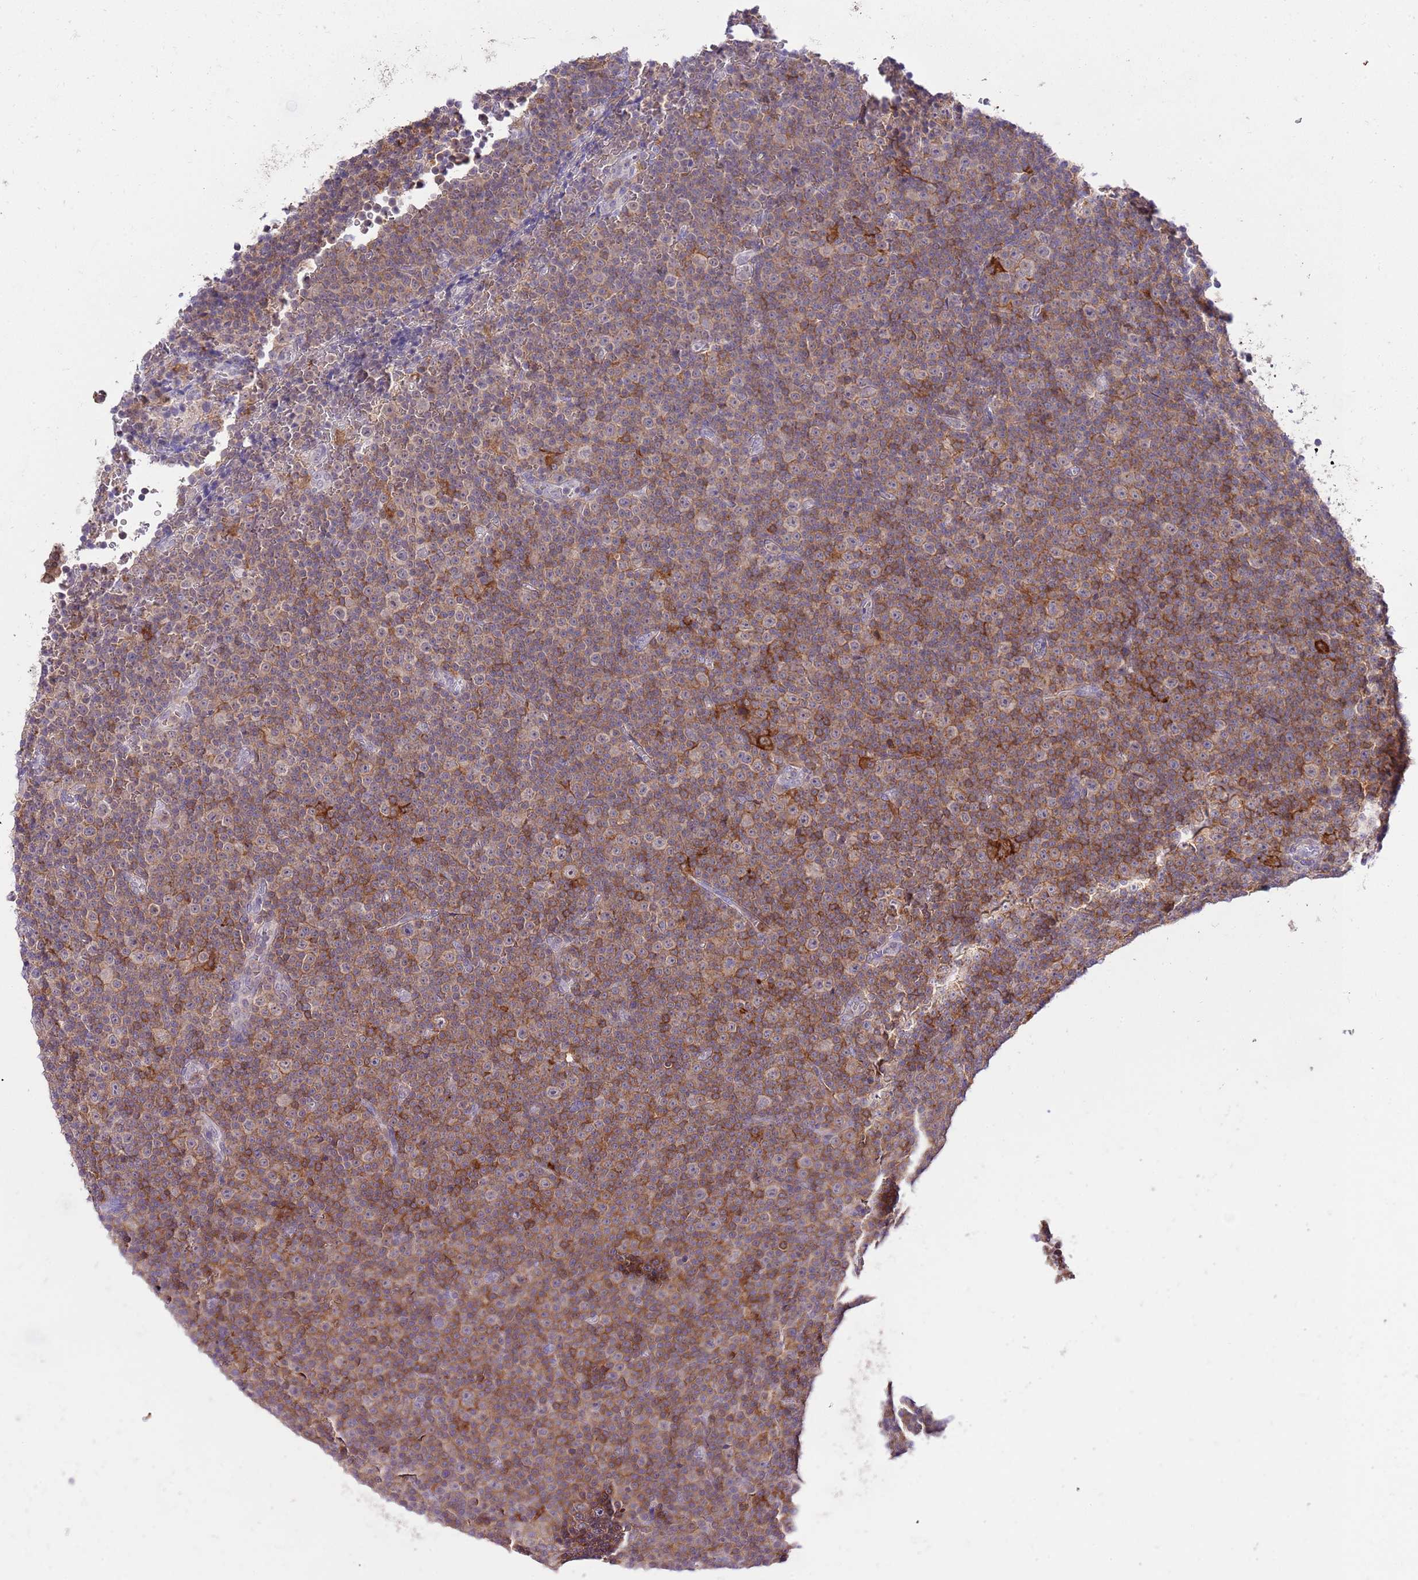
{"staining": {"intensity": "weak", "quantity": "25%-75%", "location": "cytoplasmic/membranous"}, "tissue": "lymphoma", "cell_type": "Tumor cells", "image_type": "cancer", "snomed": [{"axis": "morphology", "description": "Malignant lymphoma, non-Hodgkin's type, Low grade"}, {"axis": "topography", "description": "Lymph node"}], "caption": "Malignant lymphoma, non-Hodgkin's type (low-grade) stained with a protein marker exhibits weak staining in tumor cells.", "gene": "EFHD1", "patient": {"sex": "female", "age": 67}}